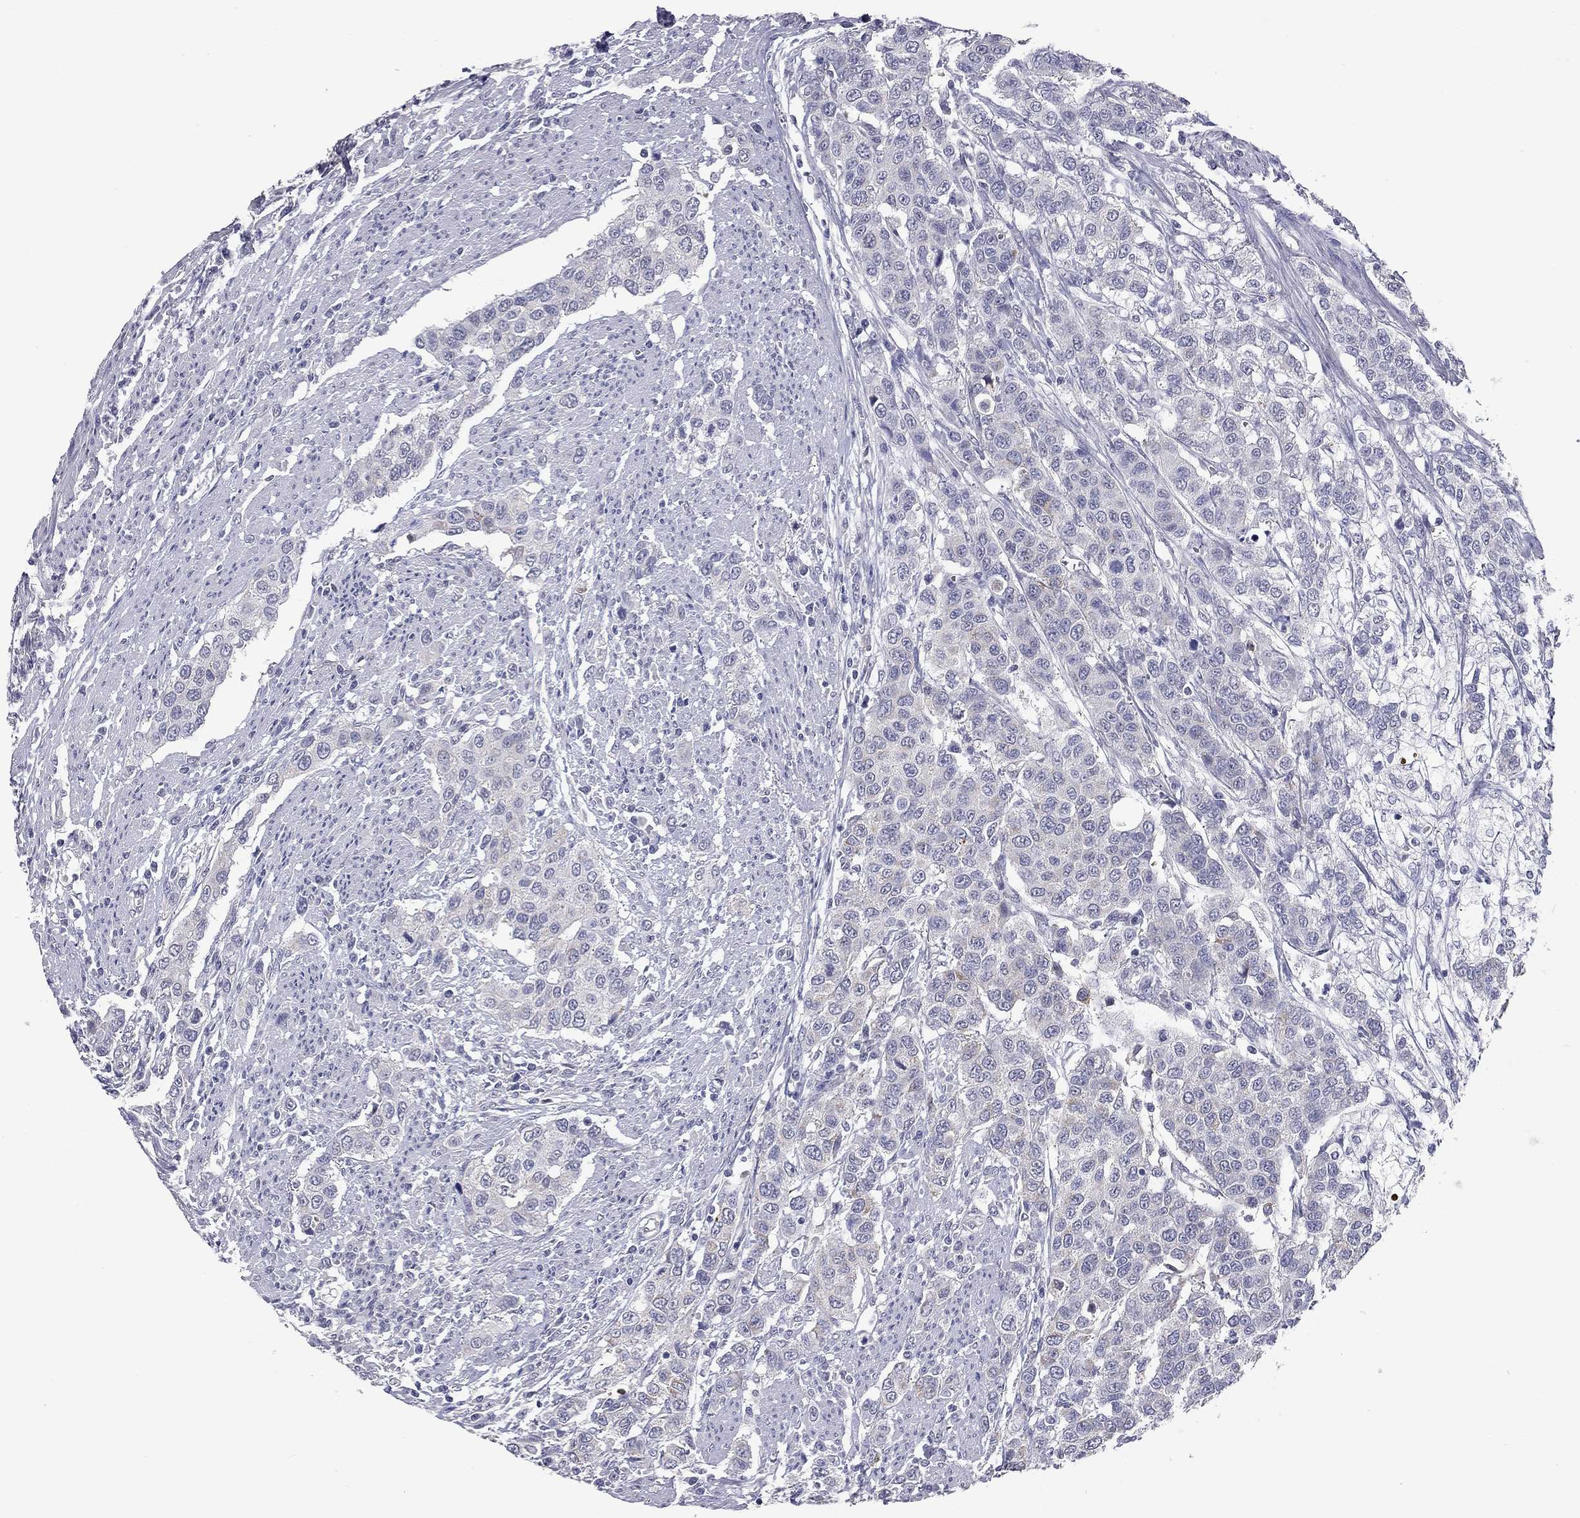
{"staining": {"intensity": "weak", "quantity": "<25%", "location": "cytoplasmic/membranous"}, "tissue": "urothelial cancer", "cell_type": "Tumor cells", "image_type": "cancer", "snomed": [{"axis": "morphology", "description": "Urothelial carcinoma, High grade"}, {"axis": "topography", "description": "Urinary bladder"}], "caption": "Immunohistochemistry of high-grade urothelial carcinoma demonstrates no positivity in tumor cells.", "gene": "SHOC2", "patient": {"sex": "female", "age": 58}}